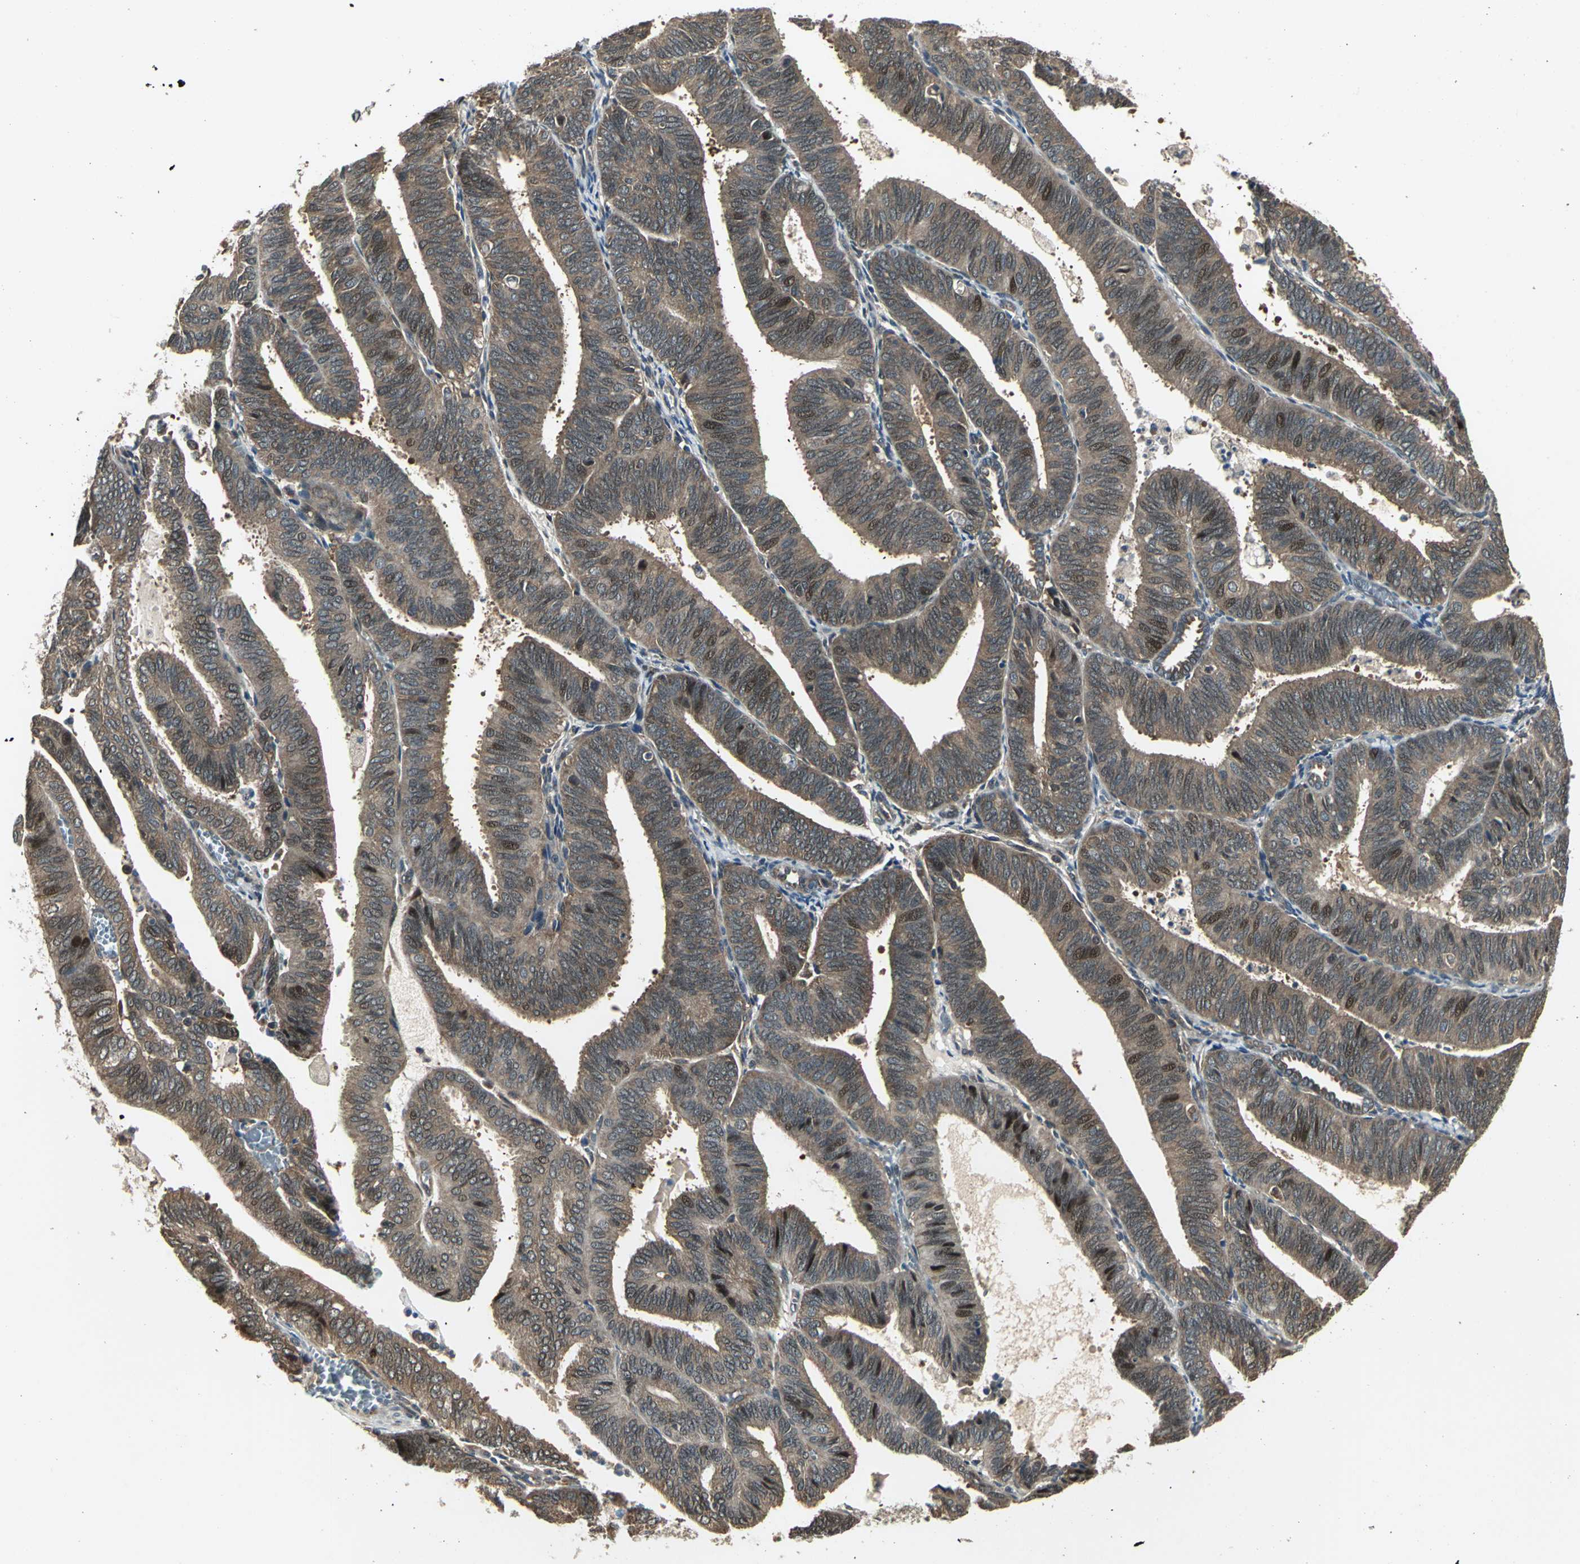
{"staining": {"intensity": "strong", "quantity": ">75%", "location": "cytoplasmic/membranous,nuclear"}, "tissue": "endometrial cancer", "cell_type": "Tumor cells", "image_type": "cancer", "snomed": [{"axis": "morphology", "description": "Adenocarcinoma, NOS"}, {"axis": "topography", "description": "Uterus"}], "caption": "DAB immunohistochemical staining of endometrial cancer reveals strong cytoplasmic/membranous and nuclear protein staining in approximately >75% of tumor cells.", "gene": "PFDN1", "patient": {"sex": "female", "age": 60}}